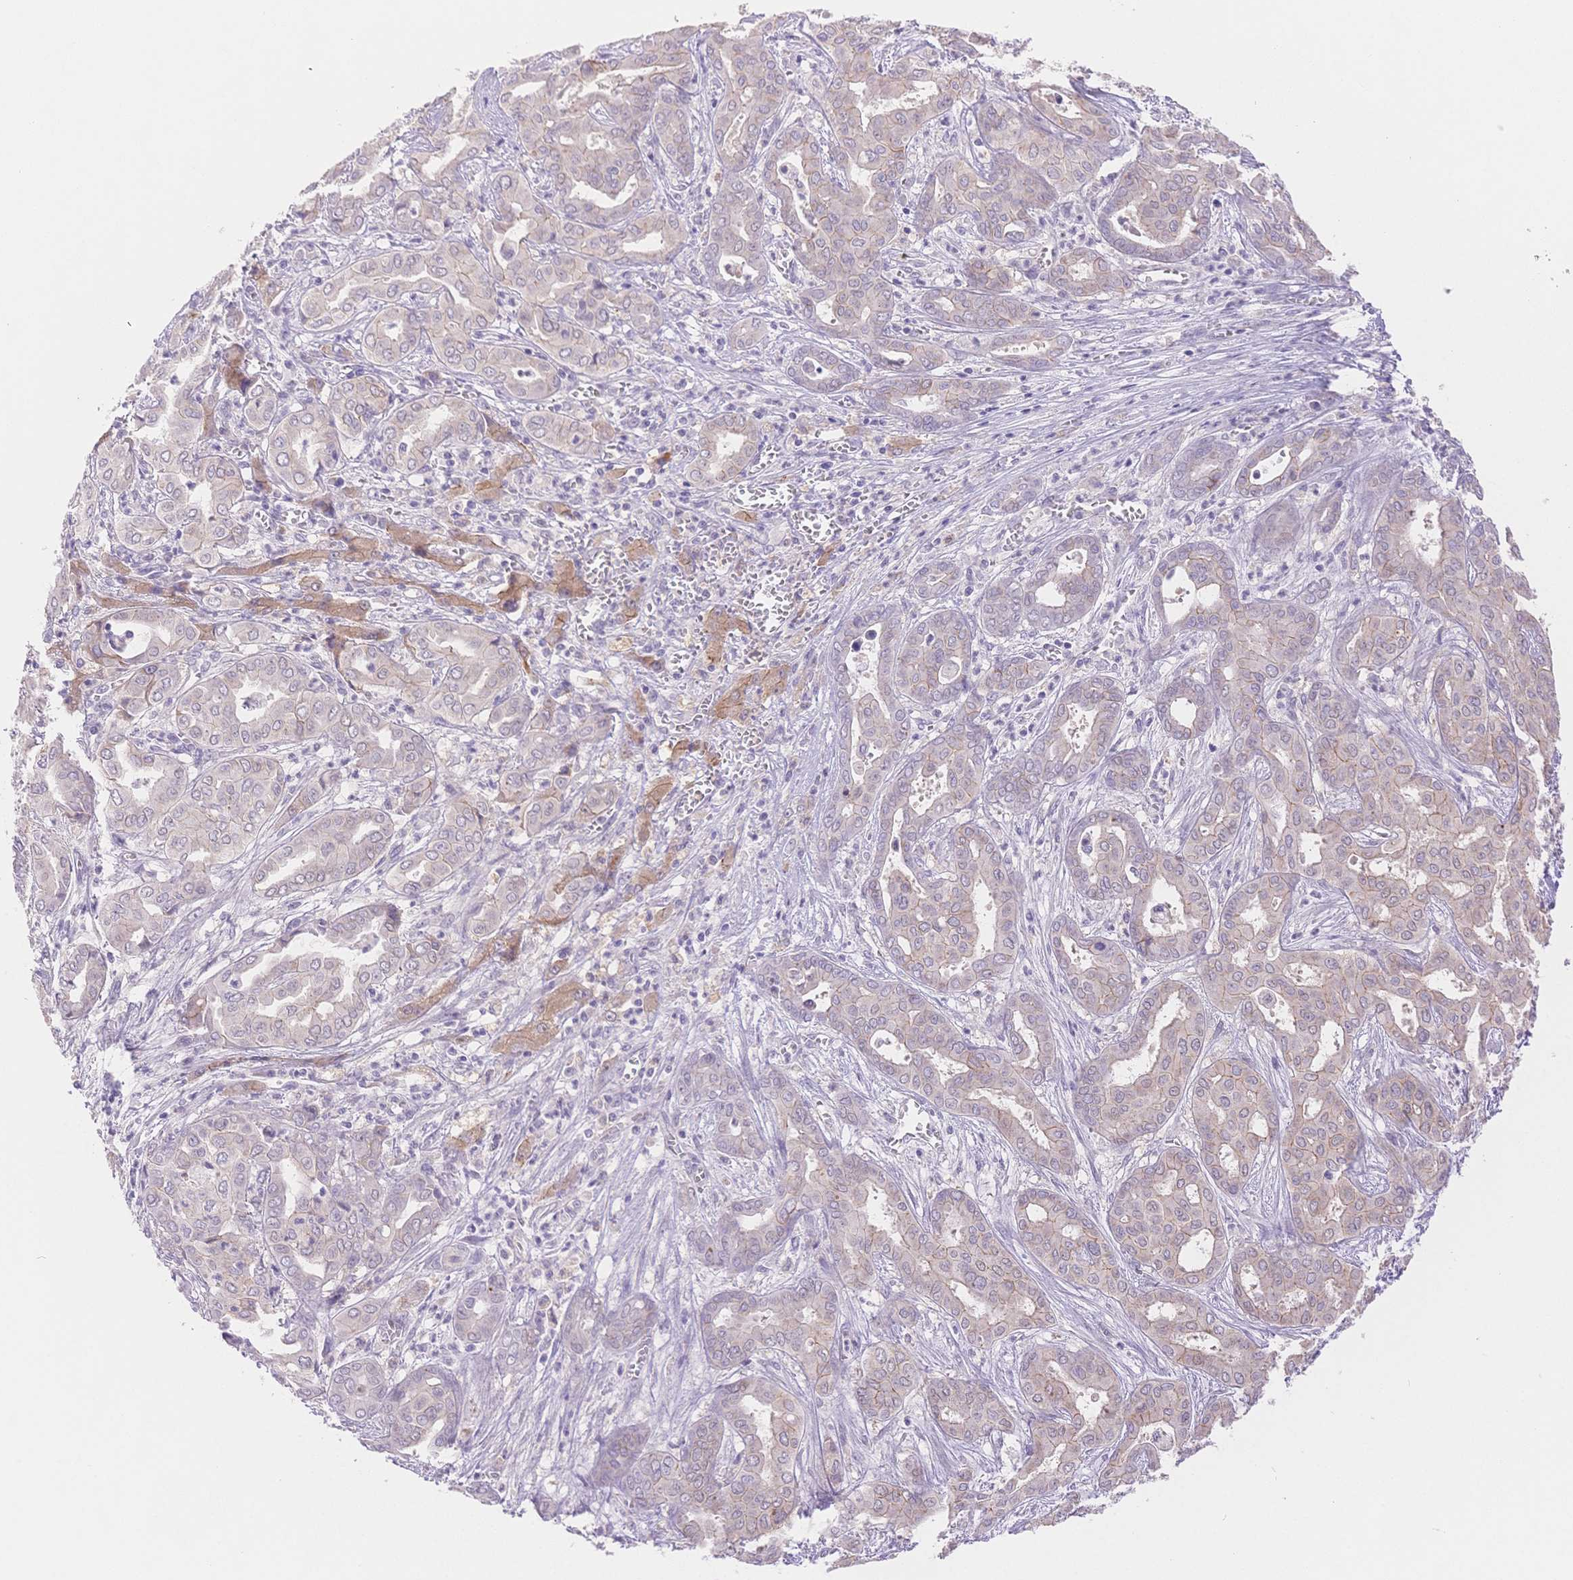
{"staining": {"intensity": "weak", "quantity": "<25%", "location": "cytoplasmic/membranous"}, "tissue": "liver cancer", "cell_type": "Tumor cells", "image_type": "cancer", "snomed": [{"axis": "morphology", "description": "Cholangiocarcinoma"}, {"axis": "topography", "description": "Liver"}], "caption": "Immunohistochemical staining of human cholangiocarcinoma (liver) exhibits no significant expression in tumor cells.", "gene": "WDR54", "patient": {"sex": "female", "age": 64}}